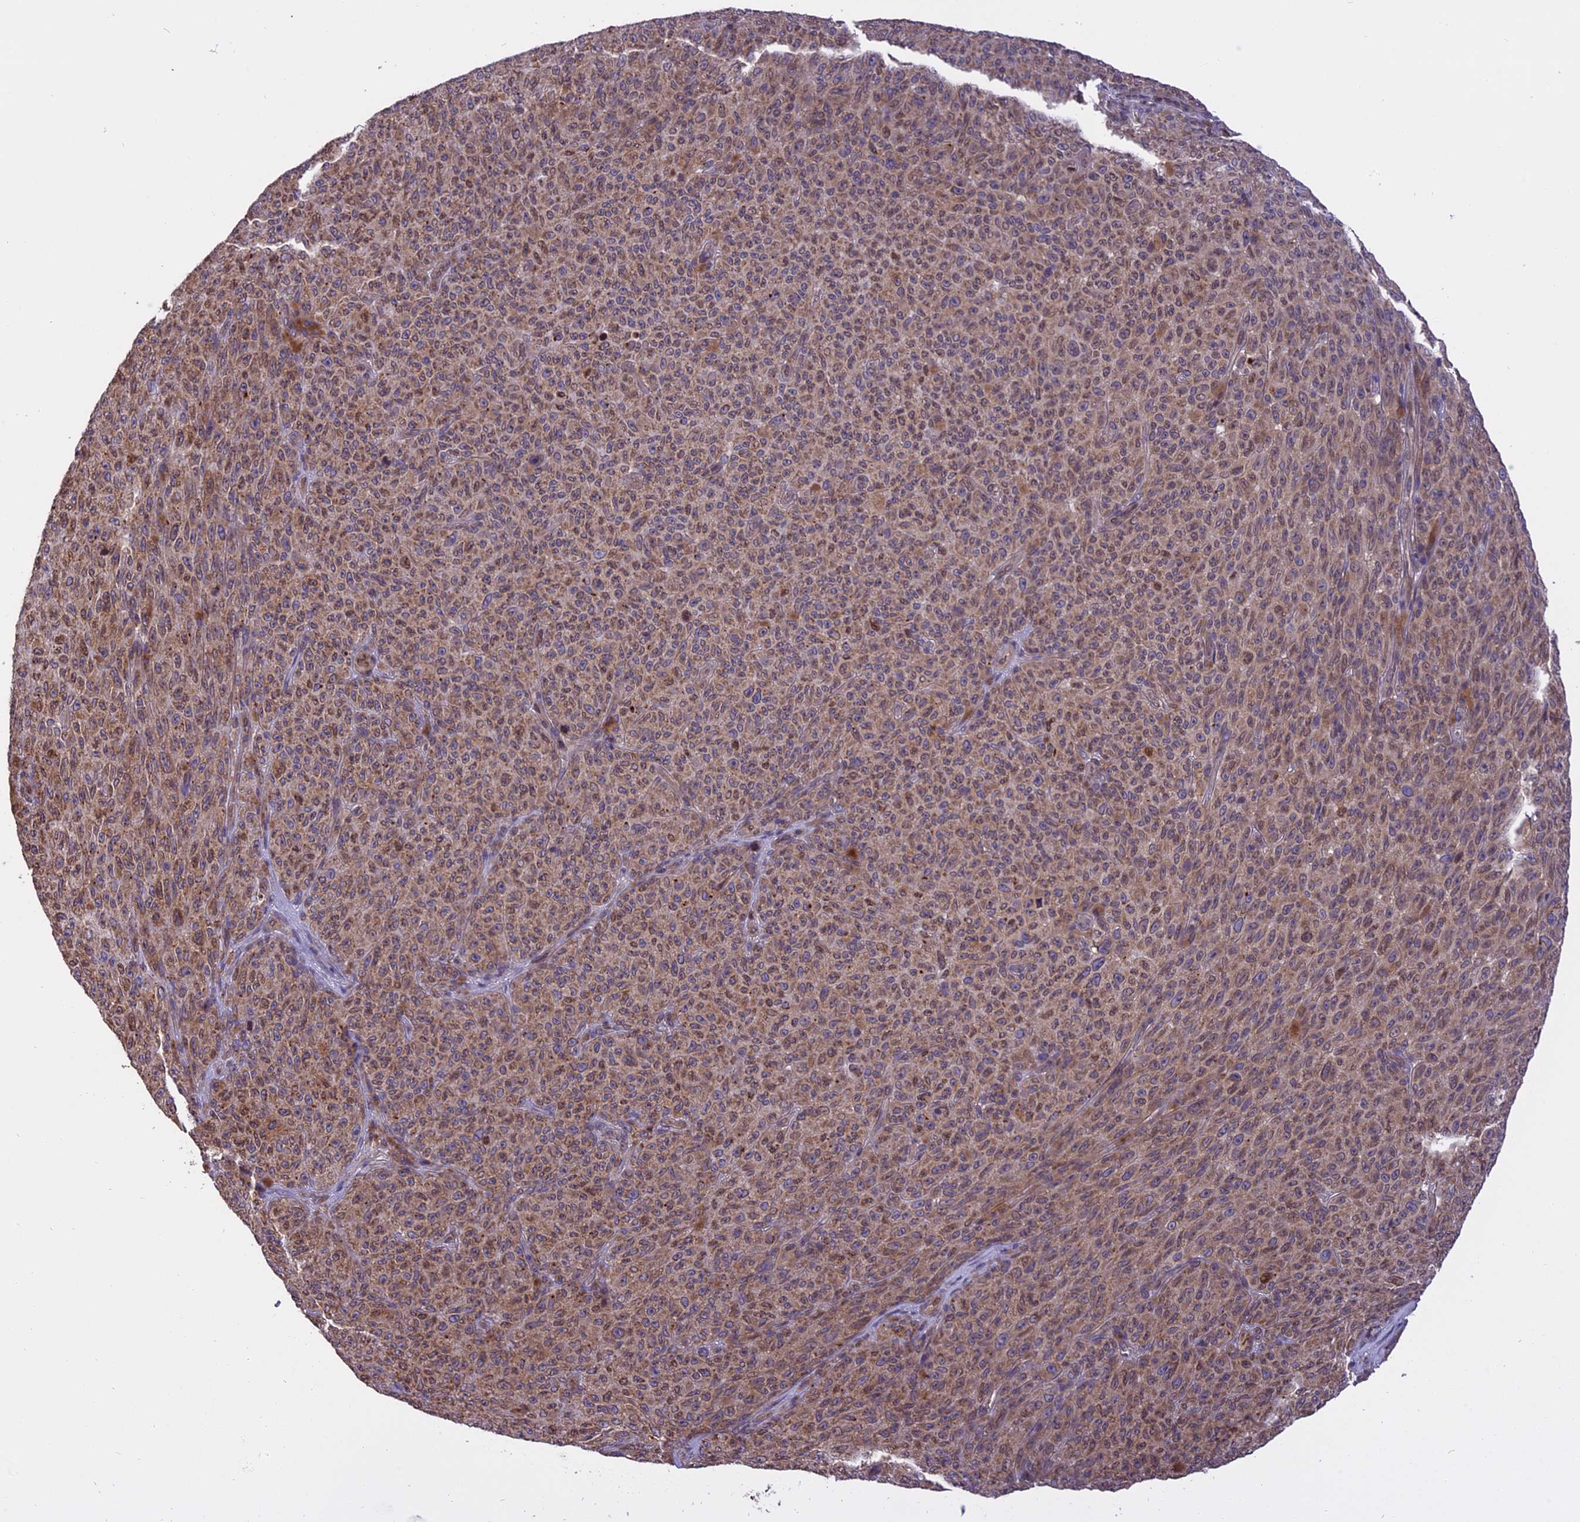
{"staining": {"intensity": "moderate", "quantity": ">75%", "location": "cytoplasmic/membranous,nuclear"}, "tissue": "melanoma", "cell_type": "Tumor cells", "image_type": "cancer", "snomed": [{"axis": "morphology", "description": "Malignant melanoma, NOS"}, {"axis": "topography", "description": "Skin"}], "caption": "Protein analysis of melanoma tissue demonstrates moderate cytoplasmic/membranous and nuclear positivity in approximately >75% of tumor cells. (Stains: DAB (3,3'-diaminobenzidine) in brown, nuclei in blue, Microscopy: brightfield microscopy at high magnification).", "gene": "CHMP2A", "patient": {"sex": "female", "age": 82}}